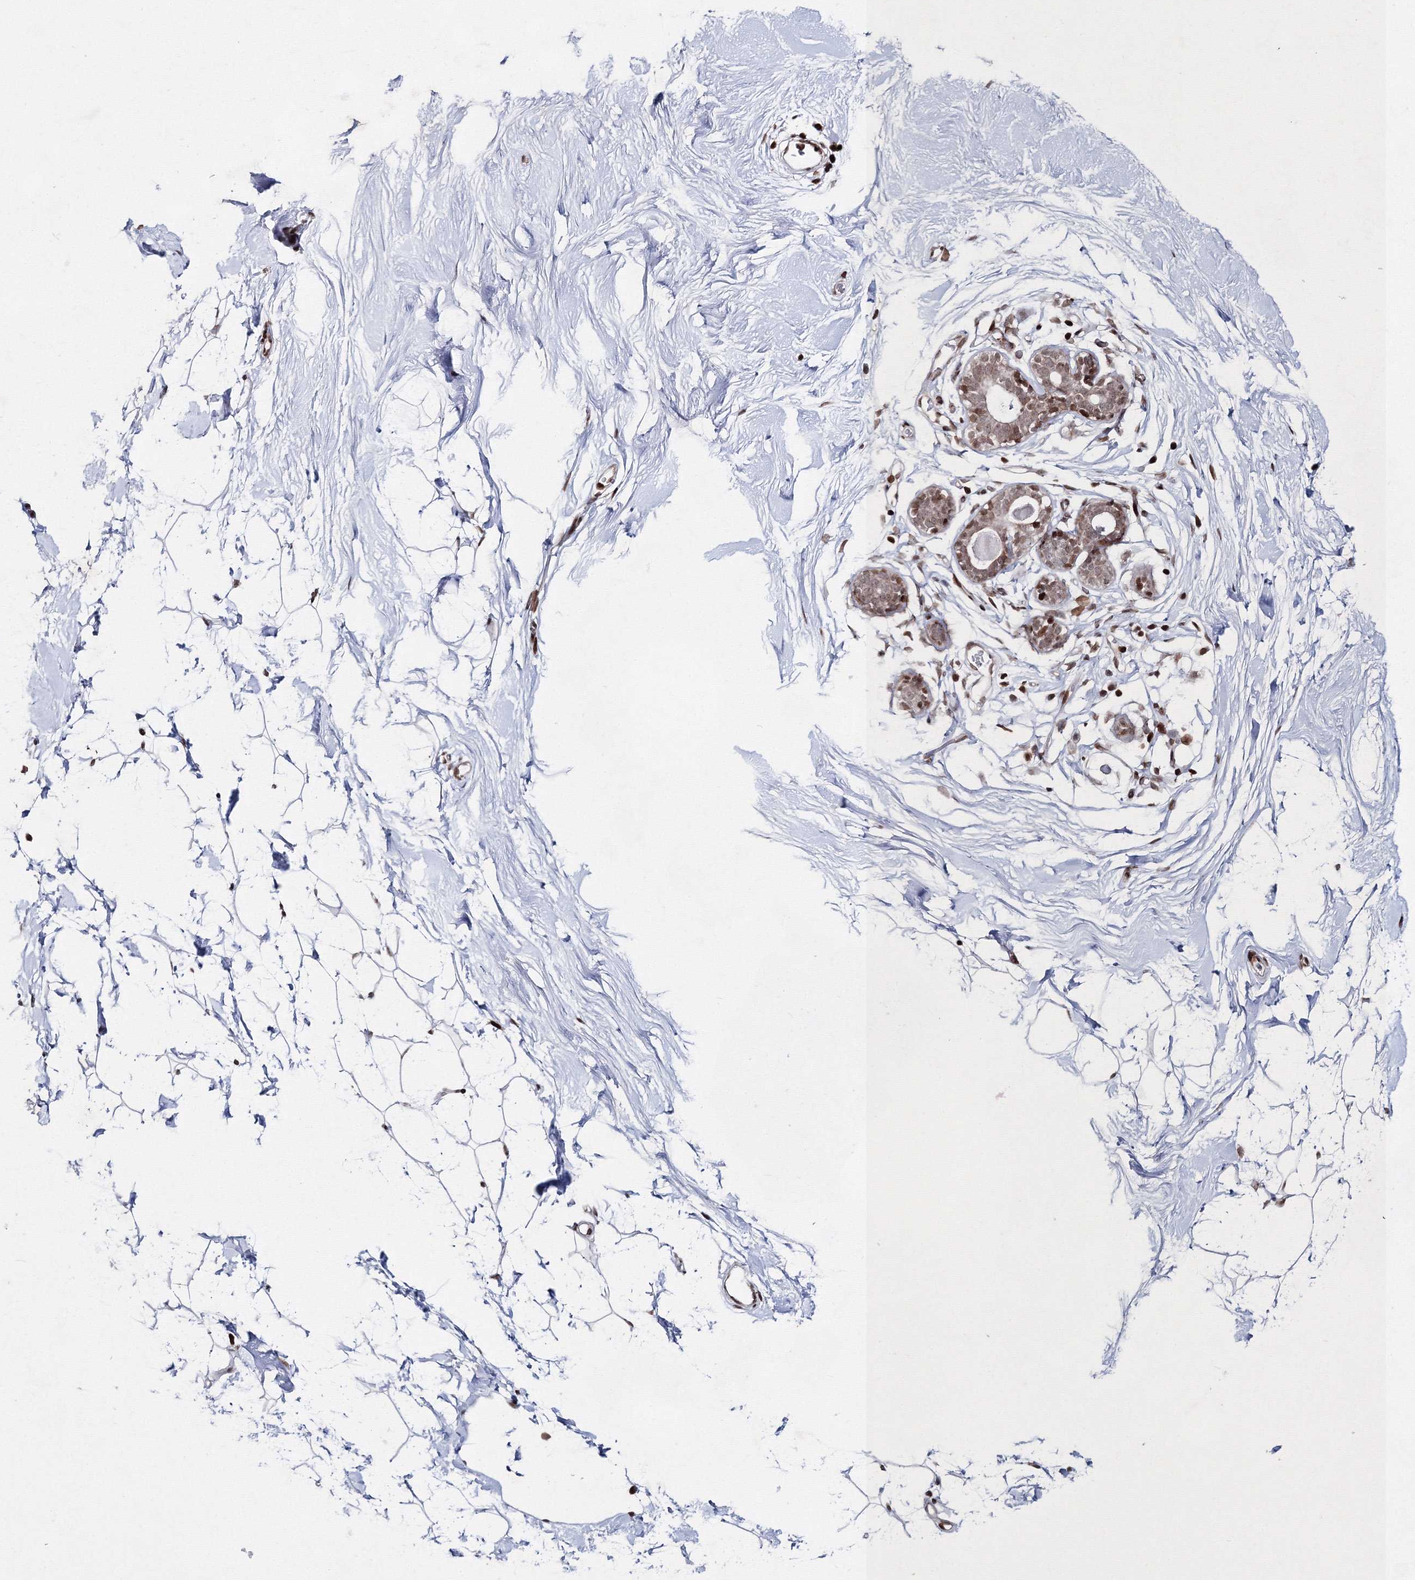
{"staining": {"intensity": "moderate", "quantity": ">75%", "location": "nuclear"}, "tissue": "breast", "cell_type": "Adipocytes", "image_type": "normal", "snomed": [{"axis": "morphology", "description": "Normal tissue, NOS"}, {"axis": "topography", "description": "Breast"}], "caption": "Approximately >75% of adipocytes in unremarkable breast show moderate nuclear protein staining as visualized by brown immunohistochemical staining.", "gene": "SMIM29", "patient": {"sex": "female", "age": 26}}